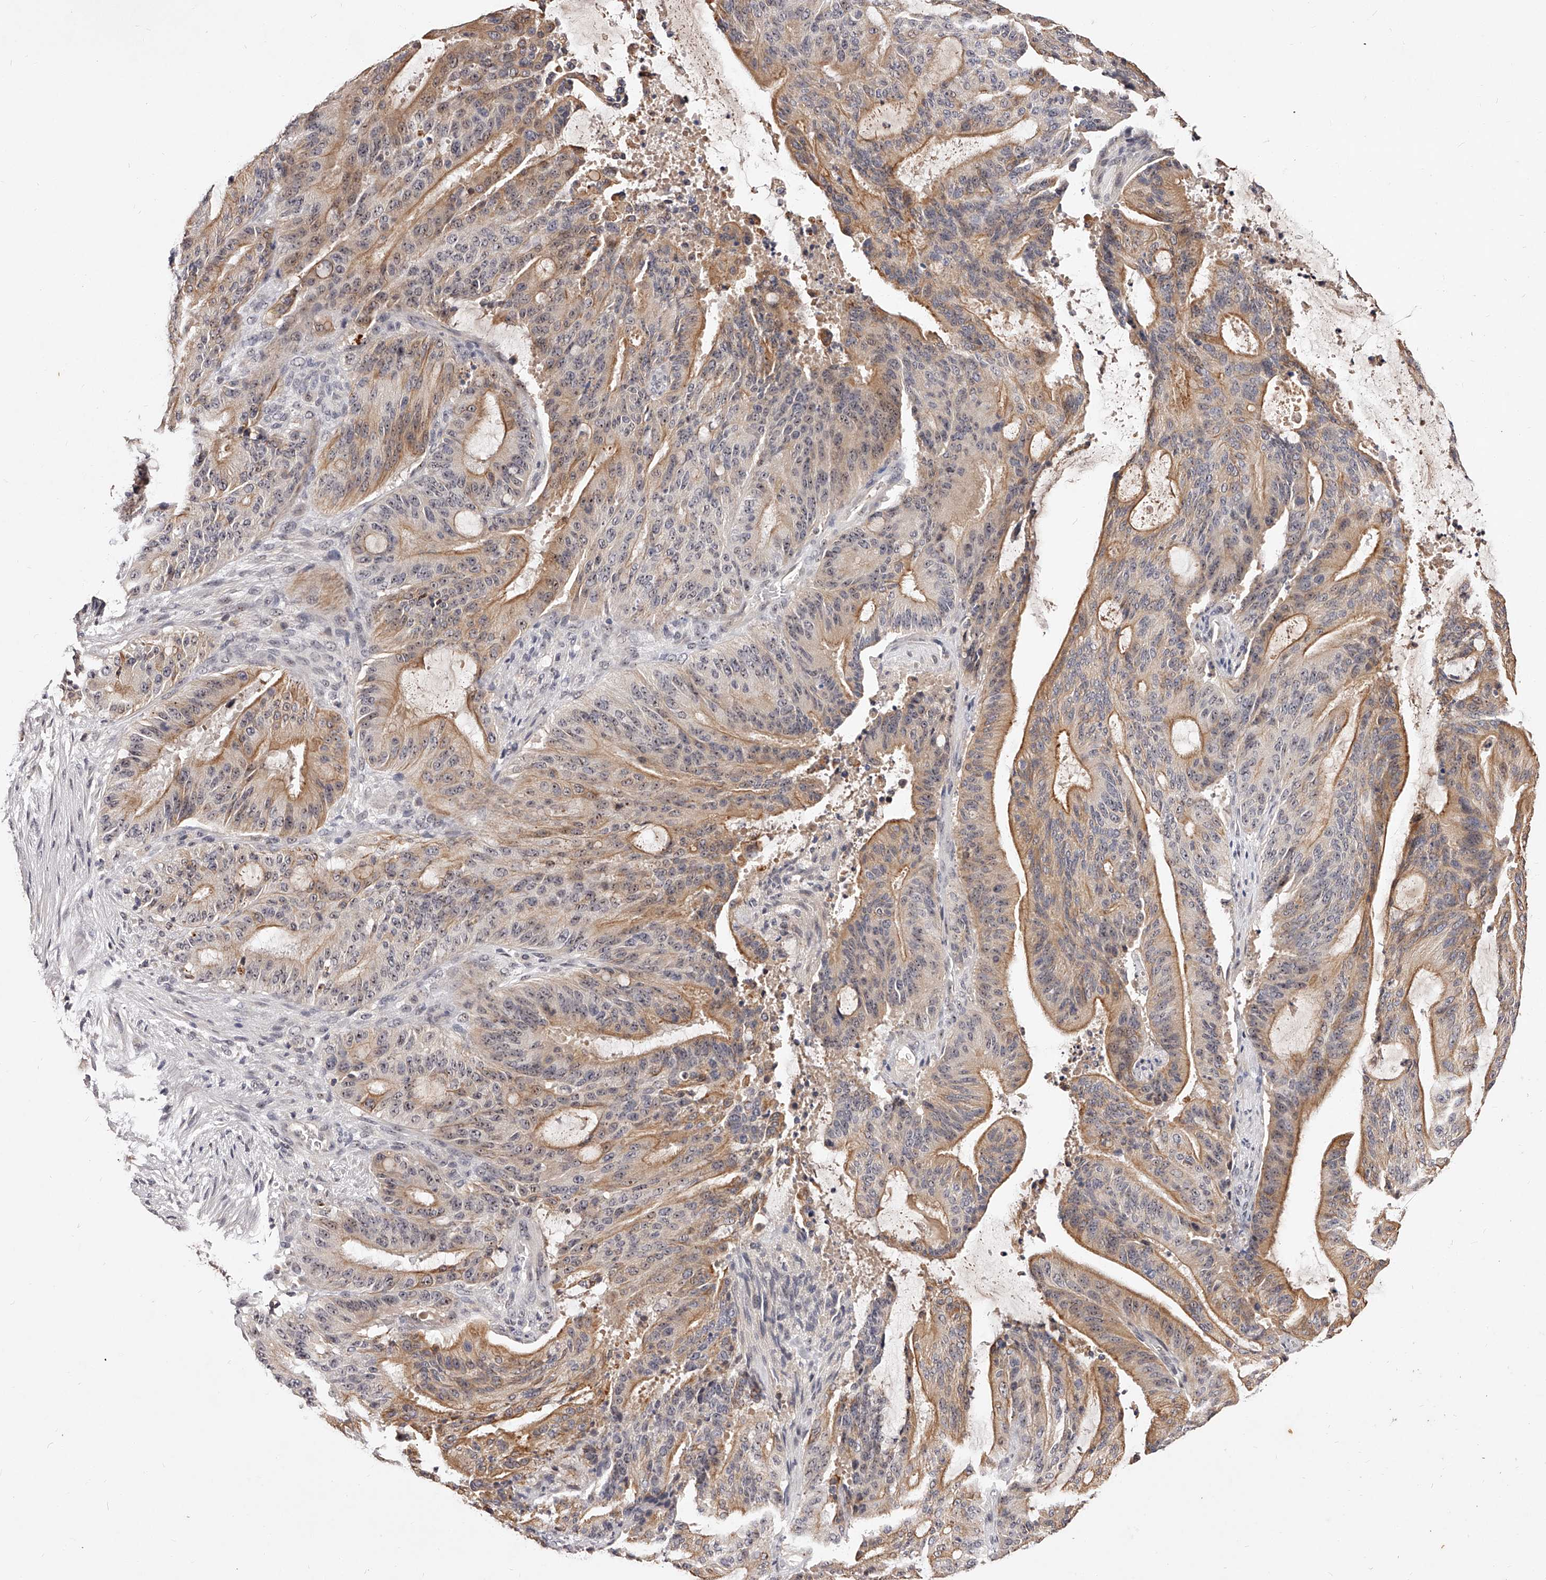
{"staining": {"intensity": "moderate", "quantity": ">75%", "location": "cytoplasmic/membranous"}, "tissue": "liver cancer", "cell_type": "Tumor cells", "image_type": "cancer", "snomed": [{"axis": "morphology", "description": "Normal tissue, NOS"}, {"axis": "morphology", "description": "Cholangiocarcinoma"}, {"axis": "topography", "description": "Liver"}, {"axis": "topography", "description": "Peripheral nerve tissue"}], "caption": "Brown immunohistochemical staining in cholangiocarcinoma (liver) exhibits moderate cytoplasmic/membranous staining in approximately >75% of tumor cells.", "gene": "PHACTR1", "patient": {"sex": "female", "age": 73}}